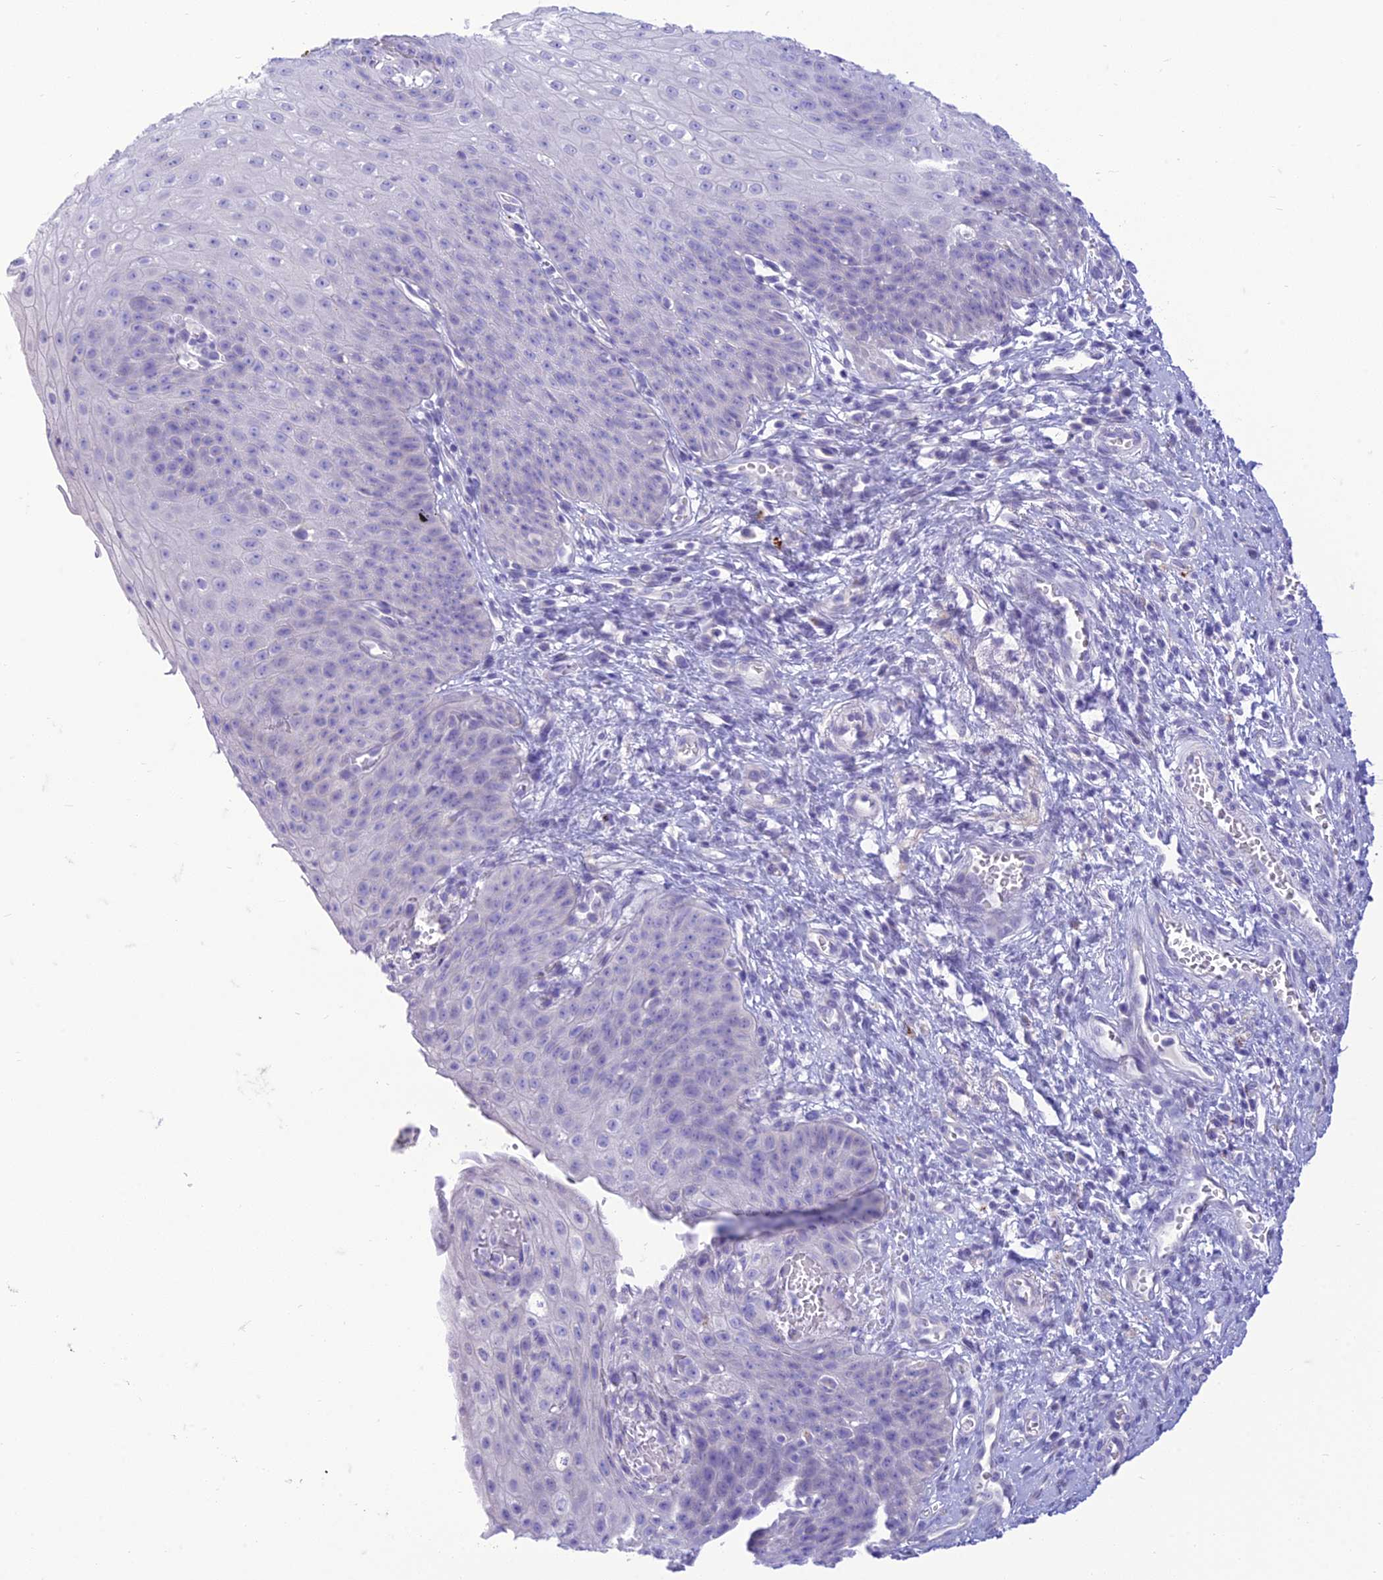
{"staining": {"intensity": "negative", "quantity": "none", "location": "none"}, "tissue": "esophagus", "cell_type": "Squamous epithelial cells", "image_type": "normal", "snomed": [{"axis": "morphology", "description": "Normal tissue, NOS"}, {"axis": "topography", "description": "Esophagus"}], "caption": "Human esophagus stained for a protein using IHC demonstrates no expression in squamous epithelial cells.", "gene": "DHDH", "patient": {"sex": "male", "age": 71}}